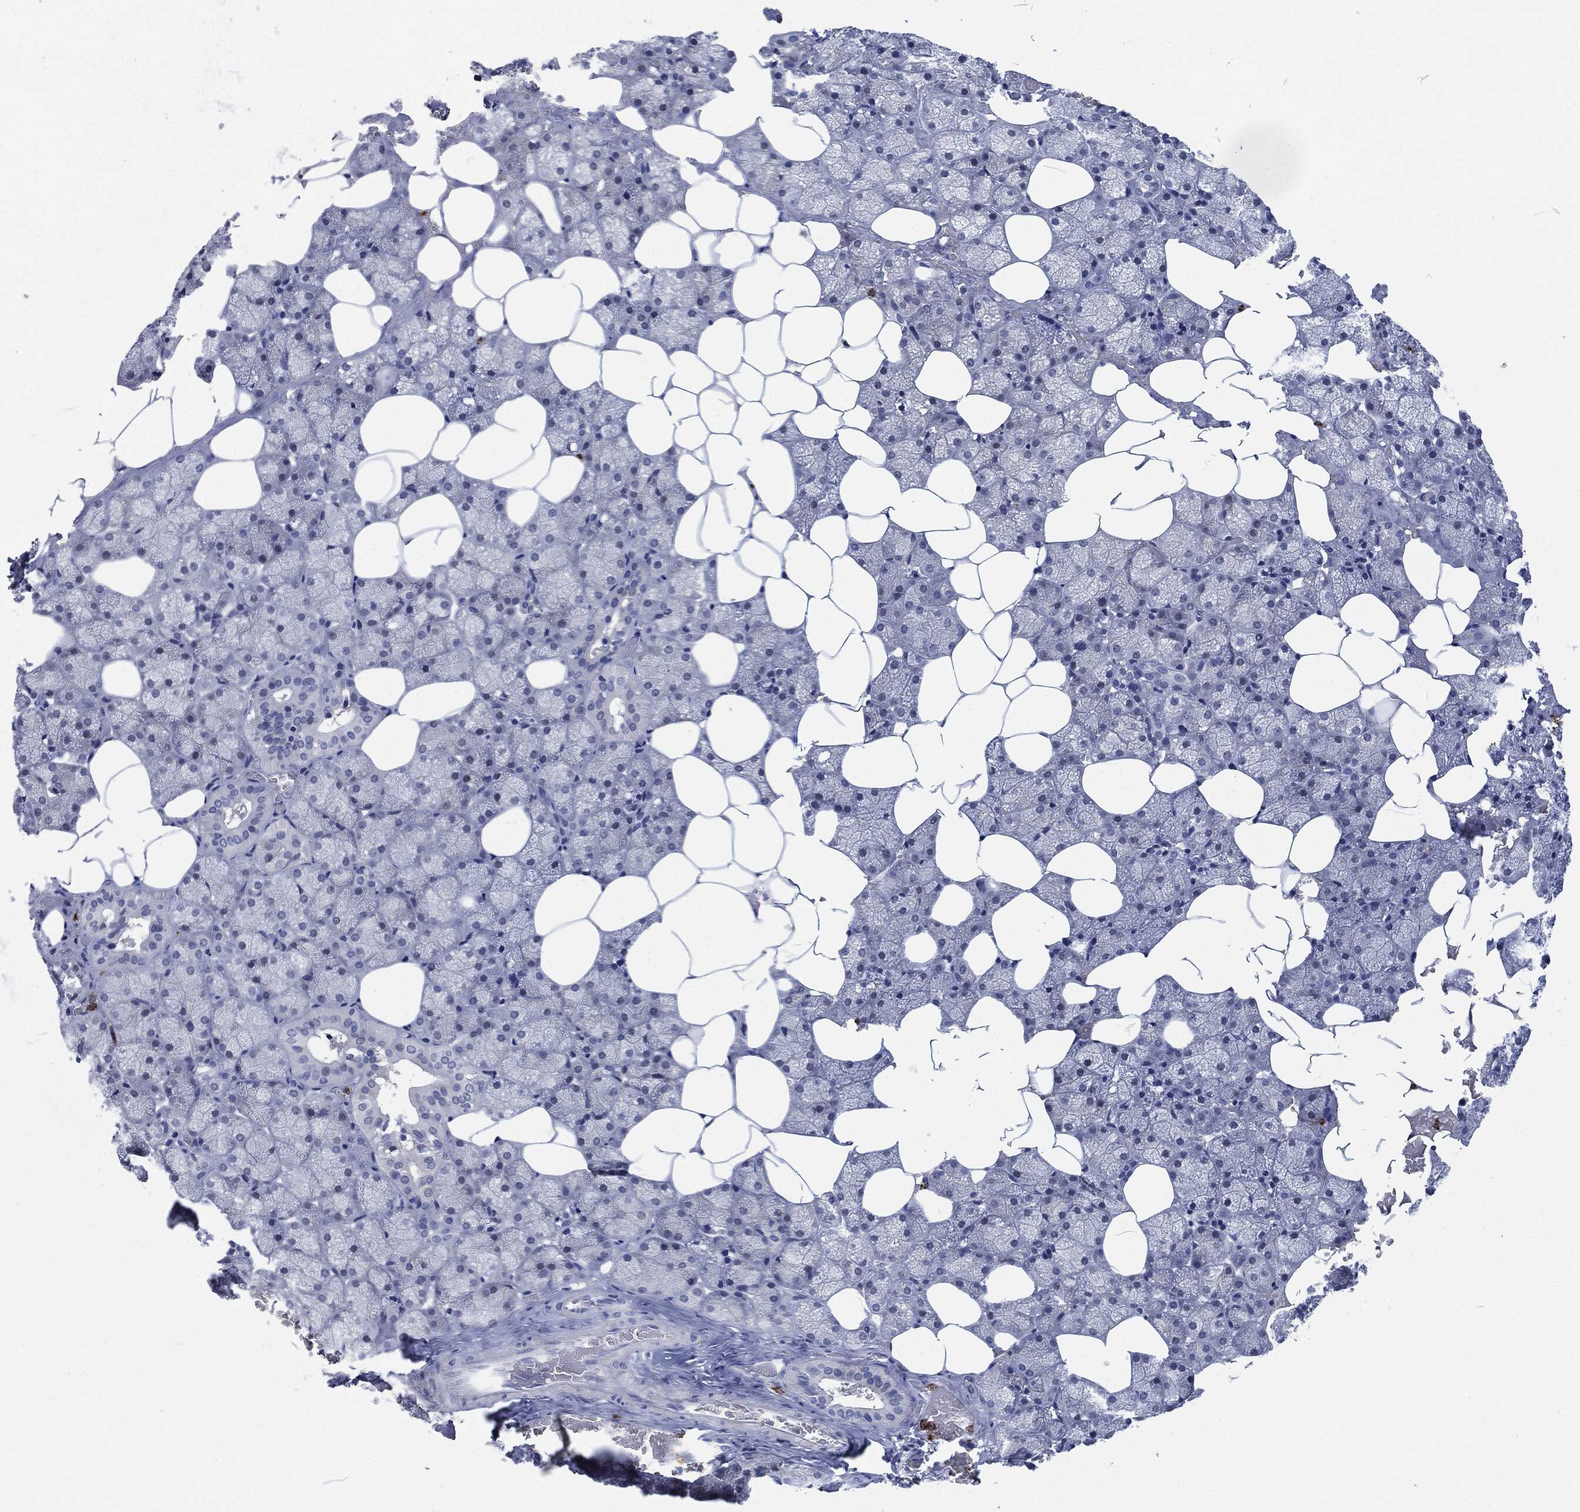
{"staining": {"intensity": "negative", "quantity": "none", "location": "none"}, "tissue": "salivary gland", "cell_type": "Glandular cells", "image_type": "normal", "snomed": [{"axis": "morphology", "description": "Normal tissue, NOS"}, {"axis": "topography", "description": "Salivary gland"}], "caption": "IHC image of unremarkable salivary gland stained for a protein (brown), which displays no staining in glandular cells.", "gene": "MPO", "patient": {"sex": "male", "age": 38}}